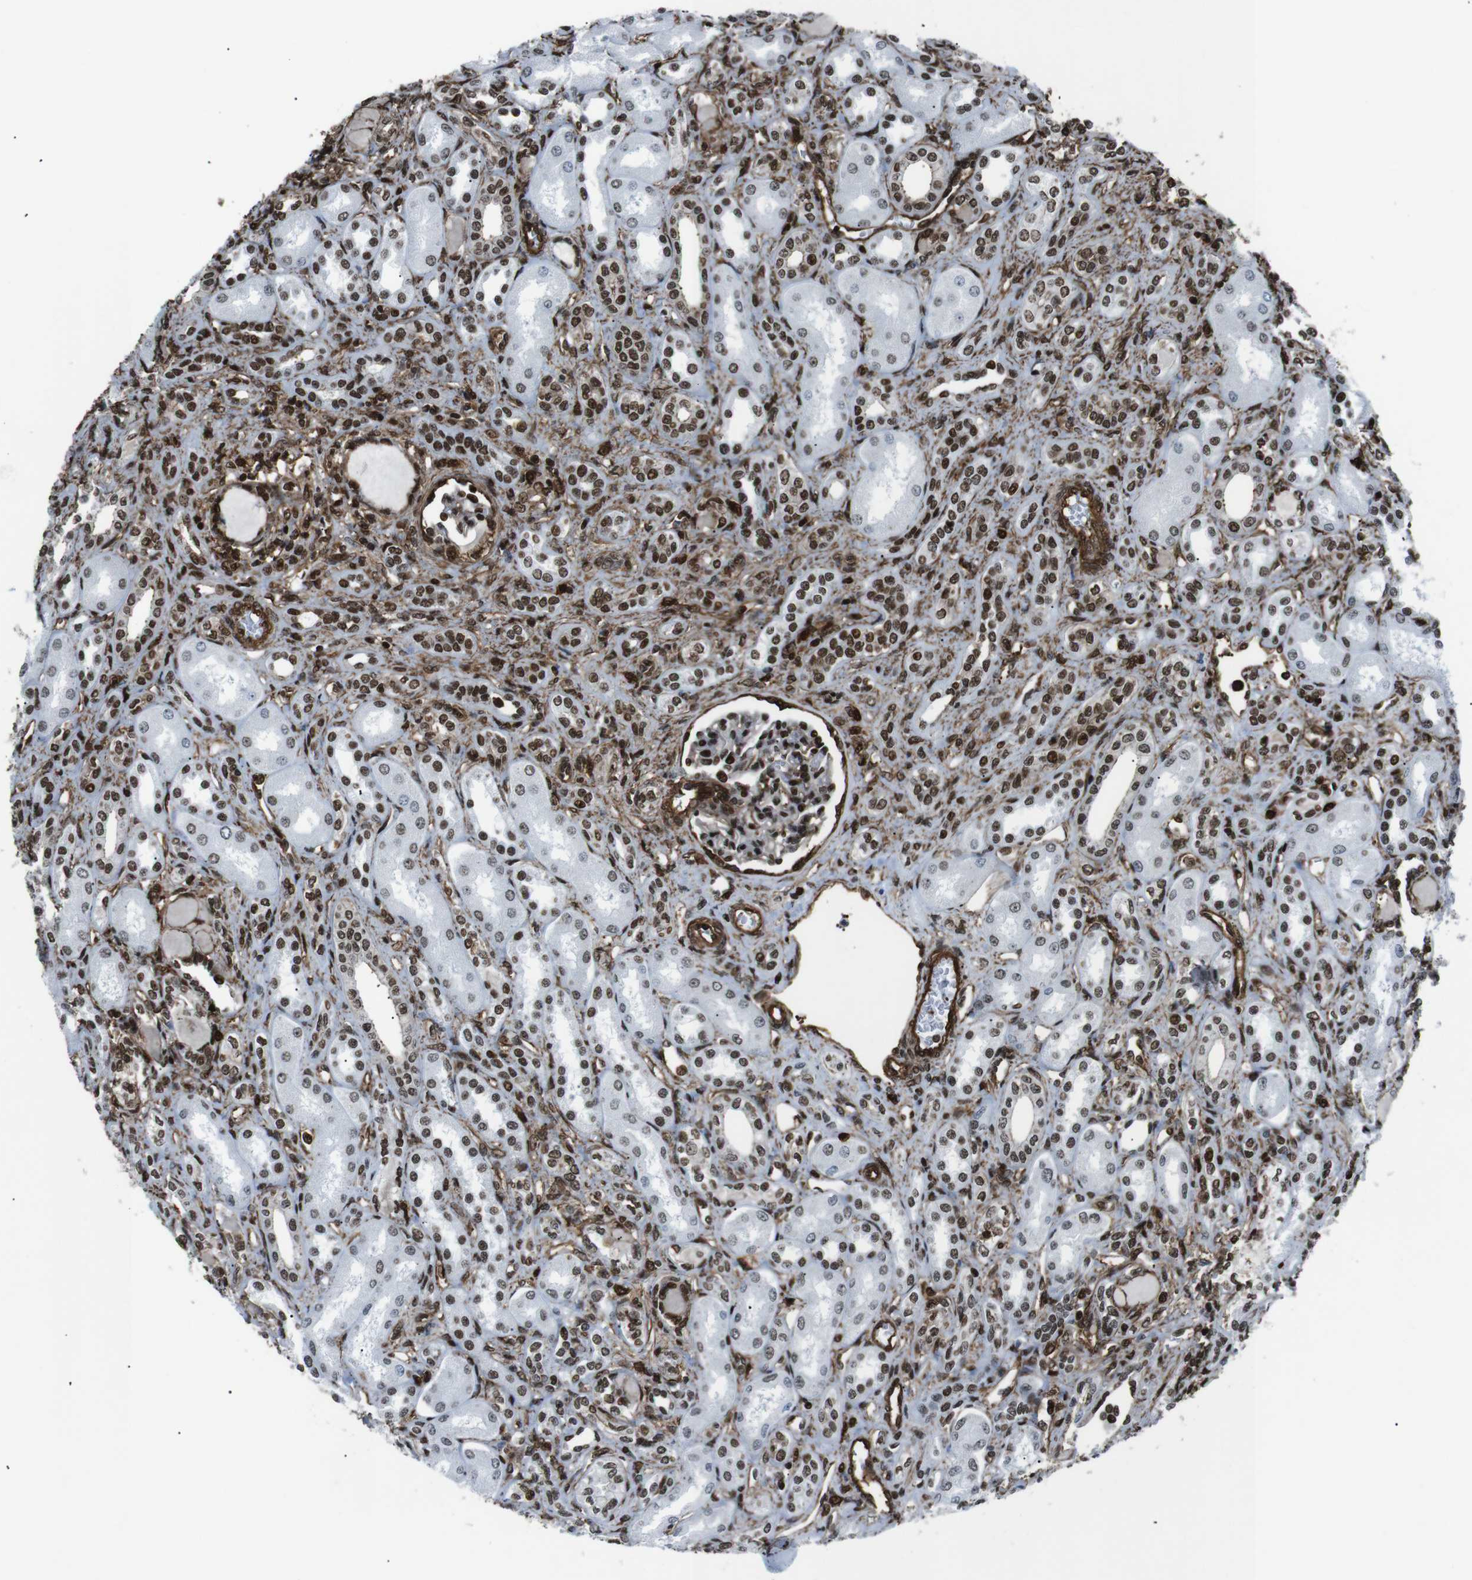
{"staining": {"intensity": "strong", "quantity": ">75%", "location": "nuclear"}, "tissue": "kidney", "cell_type": "Cells in glomeruli", "image_type": "normal", "snomed": [{"axis": "morphology", "description": "Normal tissue, NOS"}, {"axis": "topography", "description": "Kidney"}], "caption": "Immunohistochemistry (DAB (3,3'-diaminobenzidine)) staining of unremarkable kidney demonstrates strong nuclear protein staining in approximately >75% of cells in glomeruli. (brown staining indicates protein expression, while blue staining denotes nuclei).", "gene": "HNRNPU", "patient": {"sex": "male", "age": 7}}